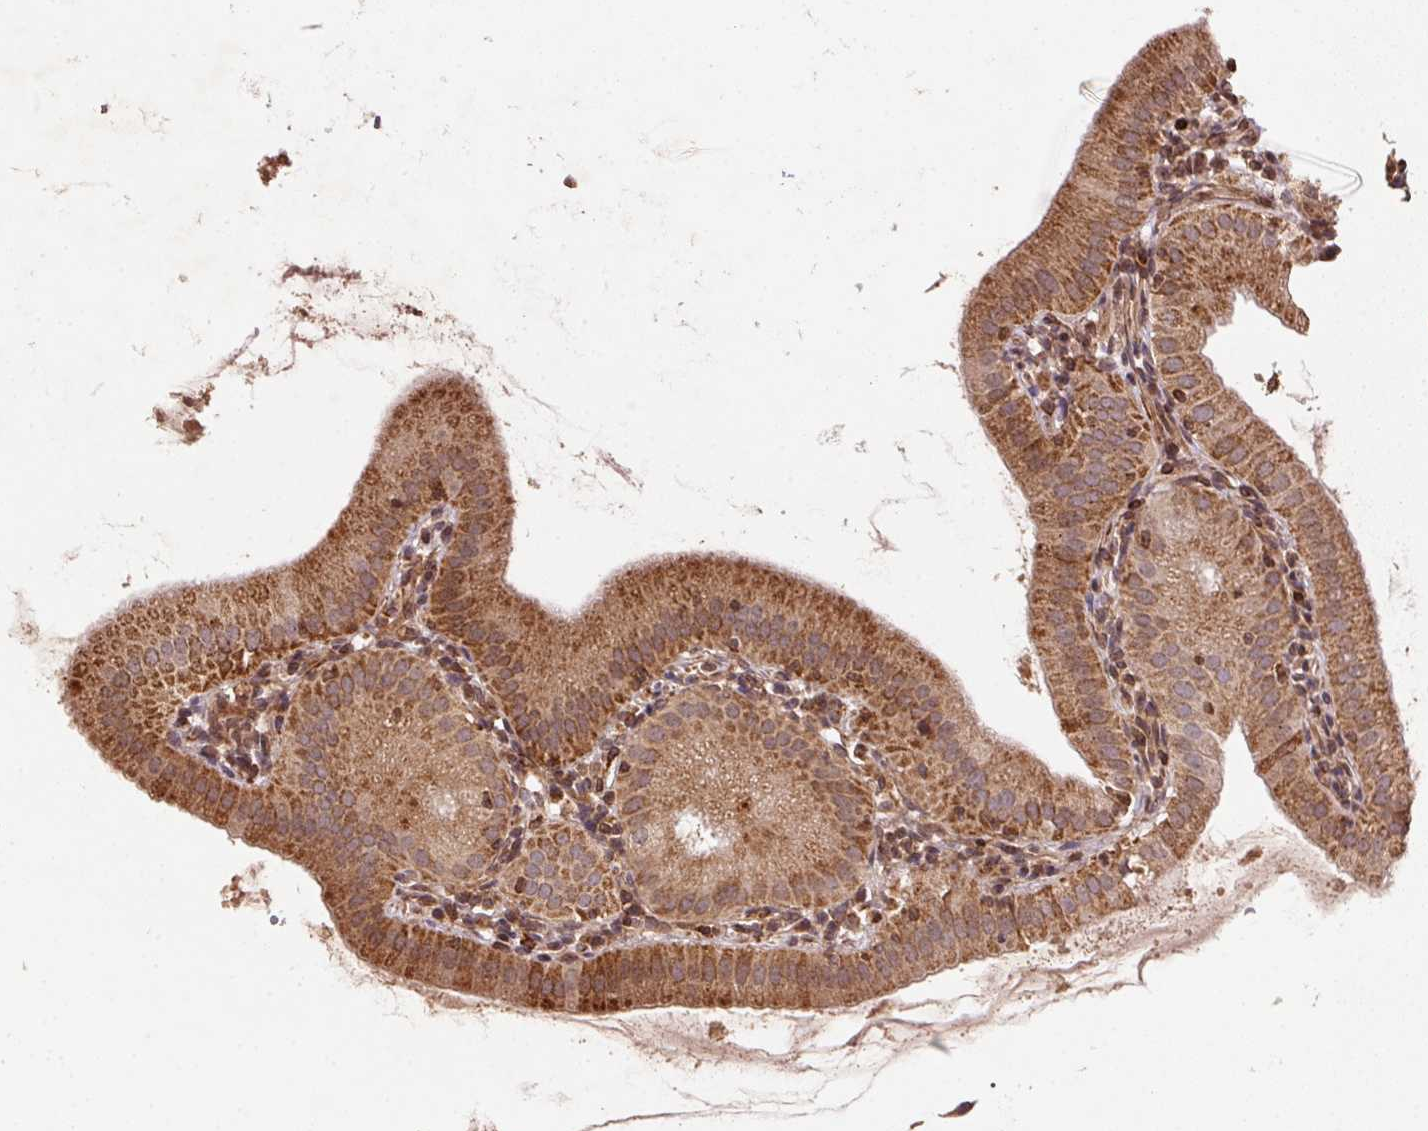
{"staining": {"intensity": "strong", "quantity": ">75%", "location": "cytoplasmic/membranous"}, "tissue": "gallbladder", "cell_type": "Glandular cells", "image_type": "normal", "snomed": [{"axis": "morphology", "description": "Normal tissue, NOS"}, {"axis": "topography", "description": "Gallbladder"}], "caption": "A micrograph of human gallbladder stained for a protein shows strong cytoplasmic/membranous brown staining in glandular cells.", "gene": "SPRED2", "patient": {"sex": "female", "age": 65}}